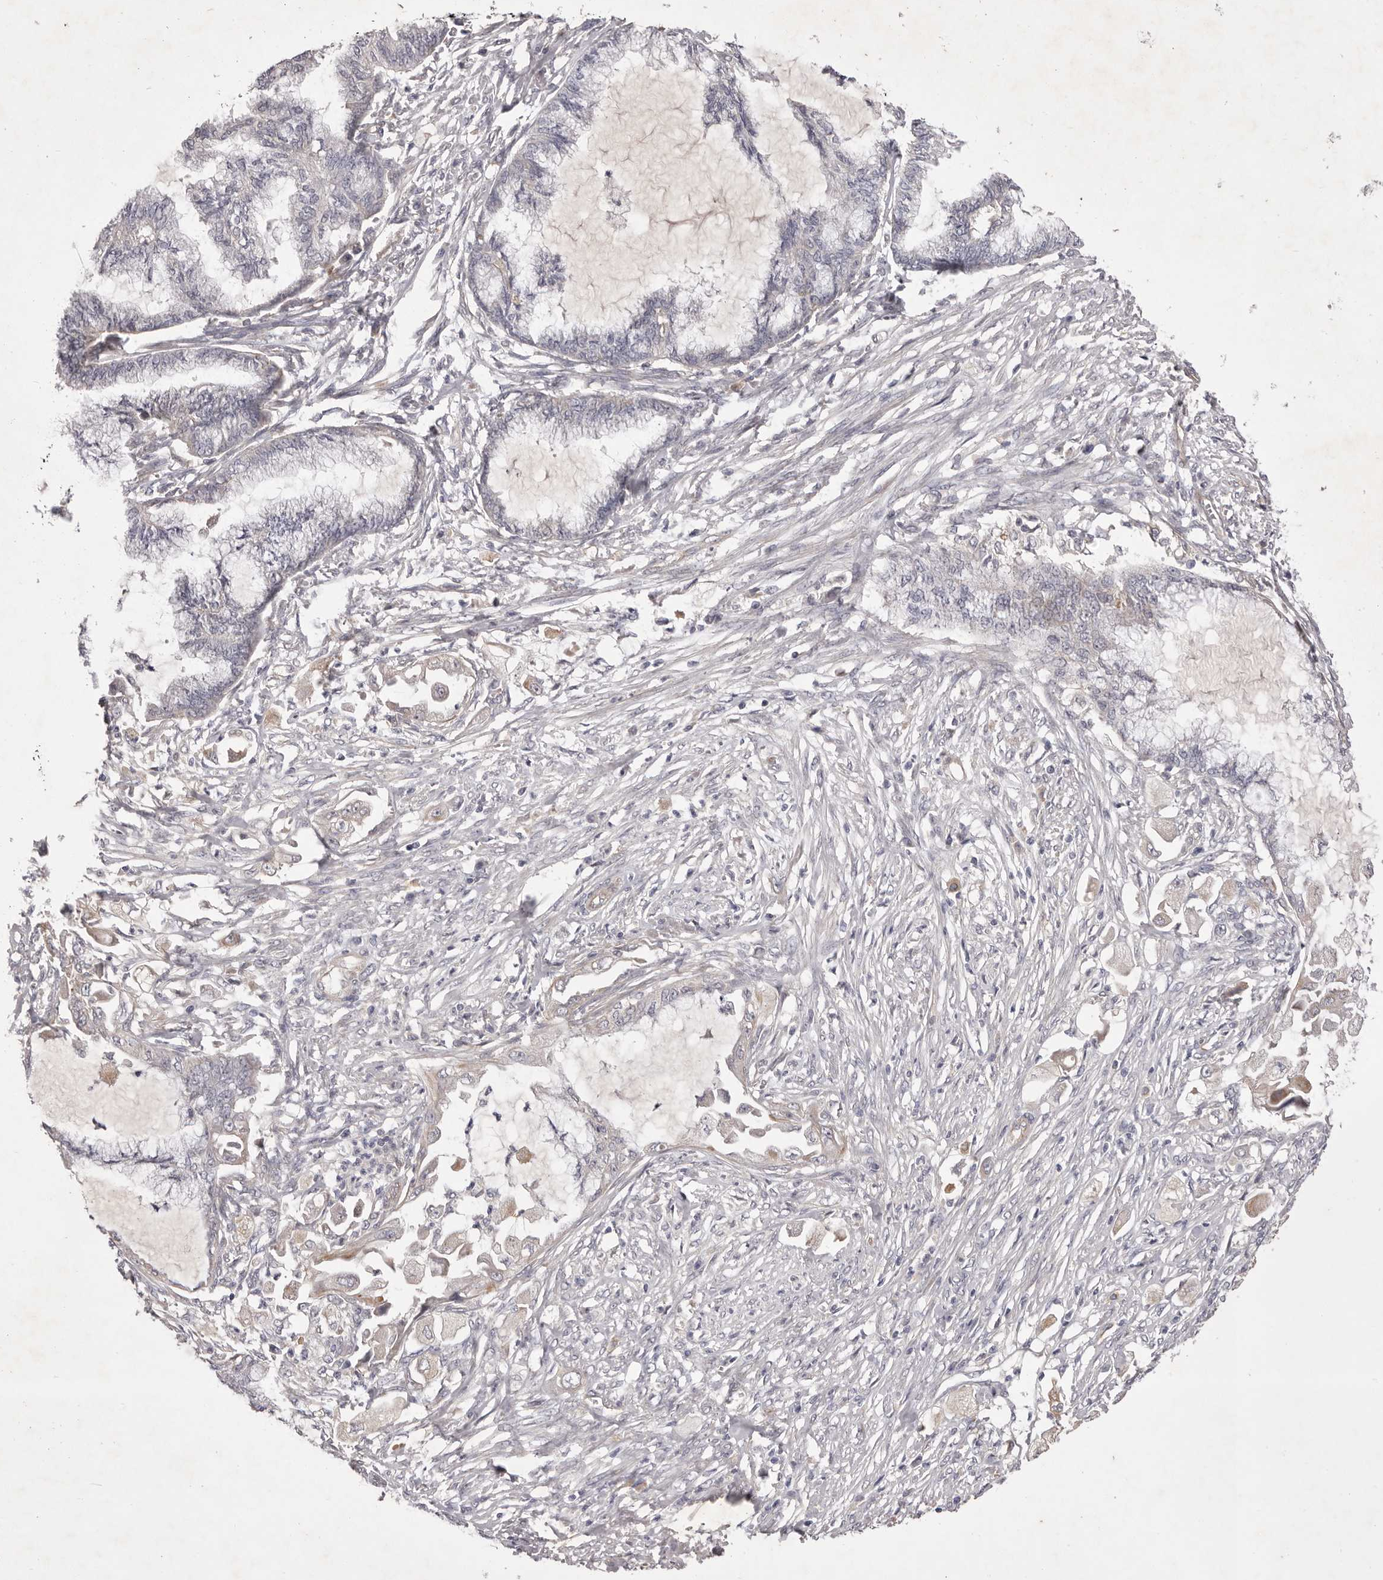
{"staining": {"intensity": "negative", "quantity": "none", "location": "none"}, "tissue": "endometrial cancer", "cell_type": "Tumor cells", "image_type": "cancer", "snomed": [{"axis": "morphology", "description": "Adenocarcinoma, NOS"}, {"axis": "topography", "description": "Endometrium"}], "caption": "DAB immunohistochemical staining of human endometrial cancer (adenocarcinoma) shows no significant staining in tumor cells. The staining was performed using DAB to visualize the protein expression in brown, while the nuclei were stained in blue with hematoxylin (Magnification: 20x).", "gene": "PNRC1", "patient": {"sex": "female", "age": 86}}